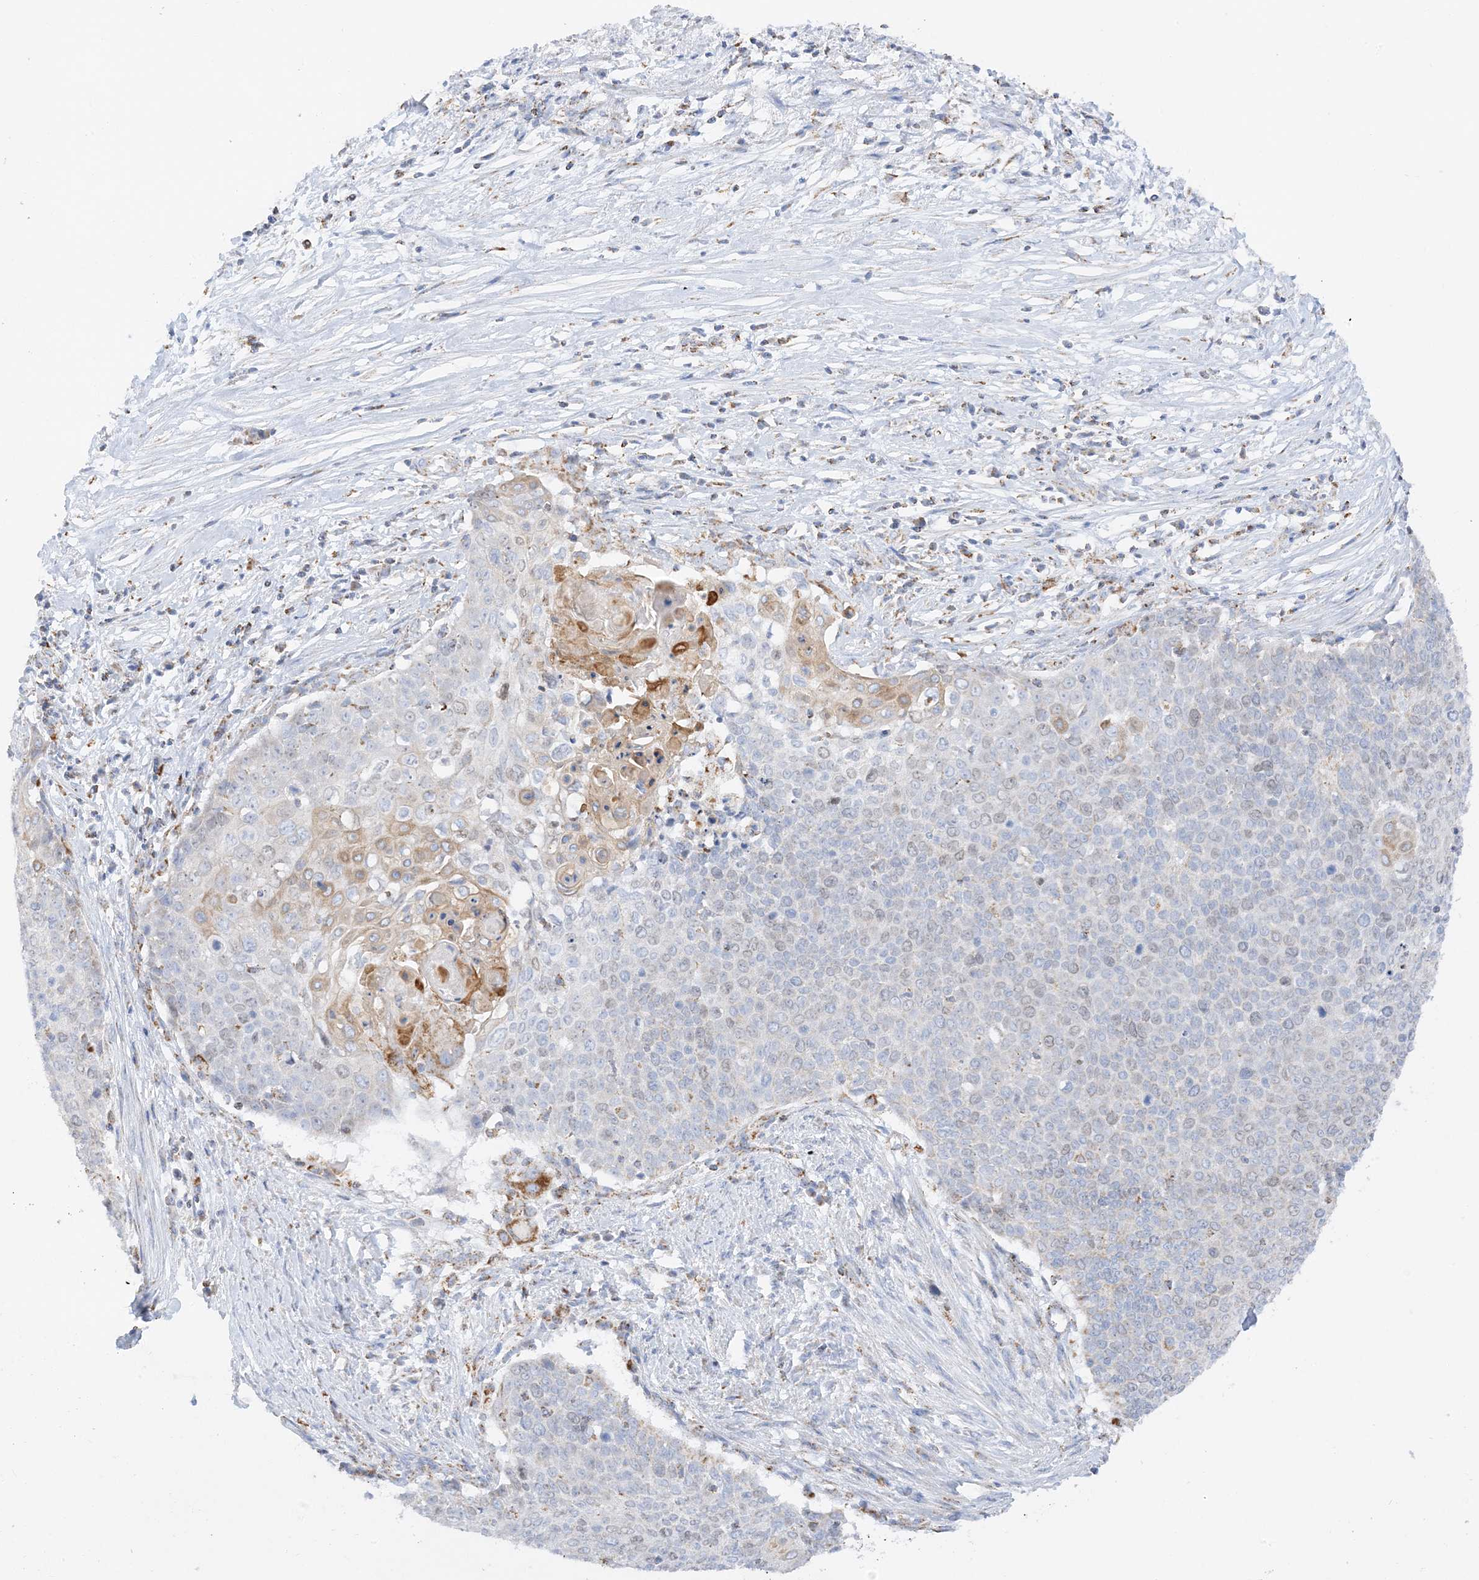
{"staining": {"intensity": "moderate", "quantity": "<25%", "location": "cytoplasmic/membranous"}, "tissue": "cervical cancer", "cell_type": "Tumor cells", "image_type": "cancer", "snomed": [{"axis": "morphology", "description": "Squamous cell carcinoma, NOS"}, {"axis": "topography", "description": "Cervix"}], "caption": "Tumor cells show low levels of moderate cytoplasmic/membranous positivity in about <25% of cells in cervical cancer (squamous cell carcinoma).", "gene": "CAPN13", "patient": {"sex": "female", "age": 39}}